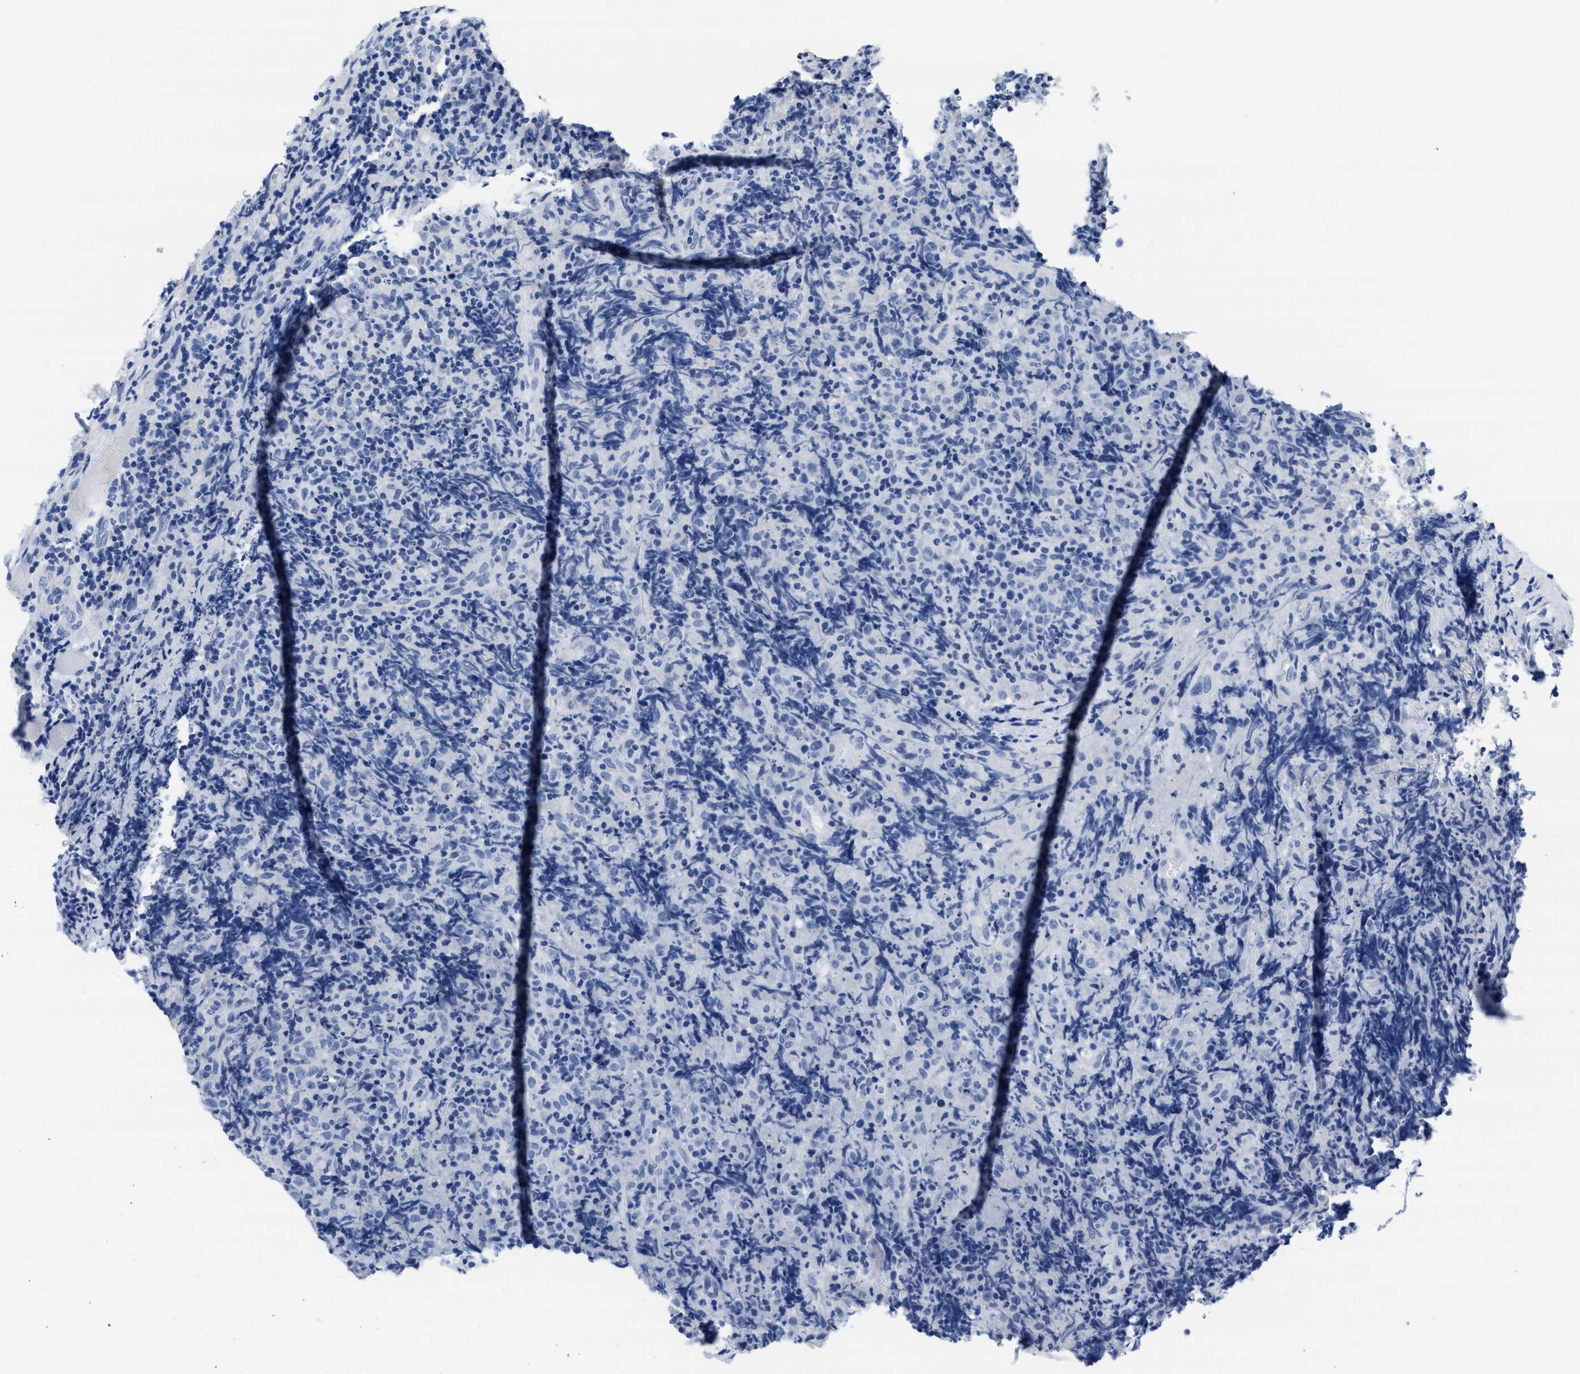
{"staining": {"intensity": "negative", "quantity": "none", "location": "none"}, "tissue": "lymphoma", "cell_type": "Tumor cells", "image_type": "cancer", "snomed": [{"axis": "morphology", "description": "Malignant lymphoma, non-Hodgkin's type, High grade"}, {"axis": "topography", "description": "Tonsil"}], "caption": "There is no significant expression in tumor cells of lymphoma. (DAB (3,3'-diaminobenzidine) IHC visualized using brightfield microscopy, high magnification).", "gene": "TTC3", "patient": {"sex": "female", "age": 36}}